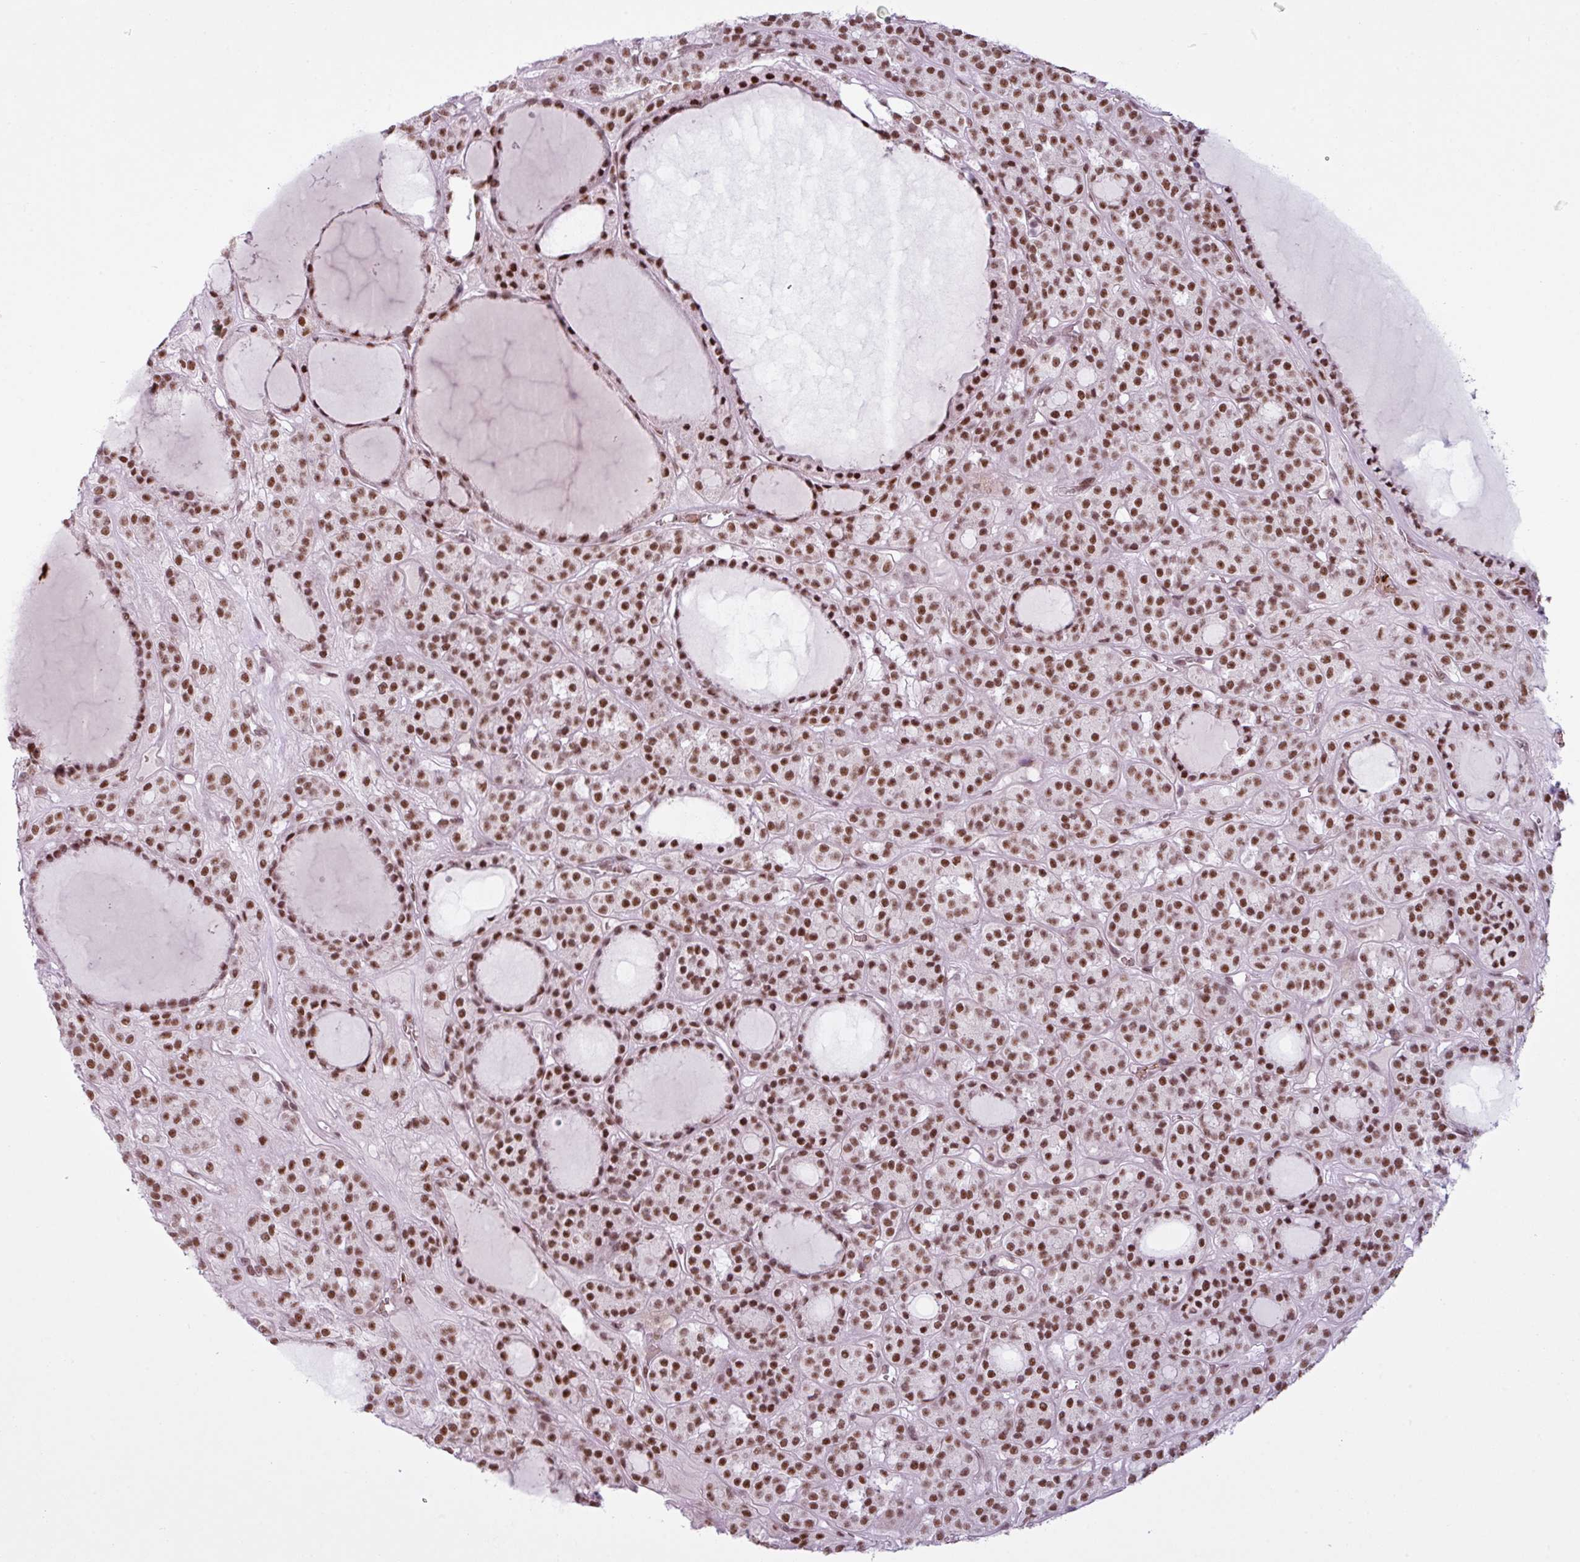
{"staining": {"intensity": "moderate", "quantity": ">75%", "location": "nuclear"}, "tissue": "thyroid cancer", "cell_type": "Tumor cells", "image_type": "cancer", "snomed": [{"axis": "morphology", "description": "Follicular adenoma carcinoma, NOS"}, {"axis": "topography", "description": "Thyroid gland"}], "caption": "The image reveals a brown stain indicating the presence of a protein in the nuclear of tumor cells in thyroid cancer. (IHC, brightfield microscopy, high magnification).", "gene": "PRDM5", "patient": {"sex": "female", "age": 63}}